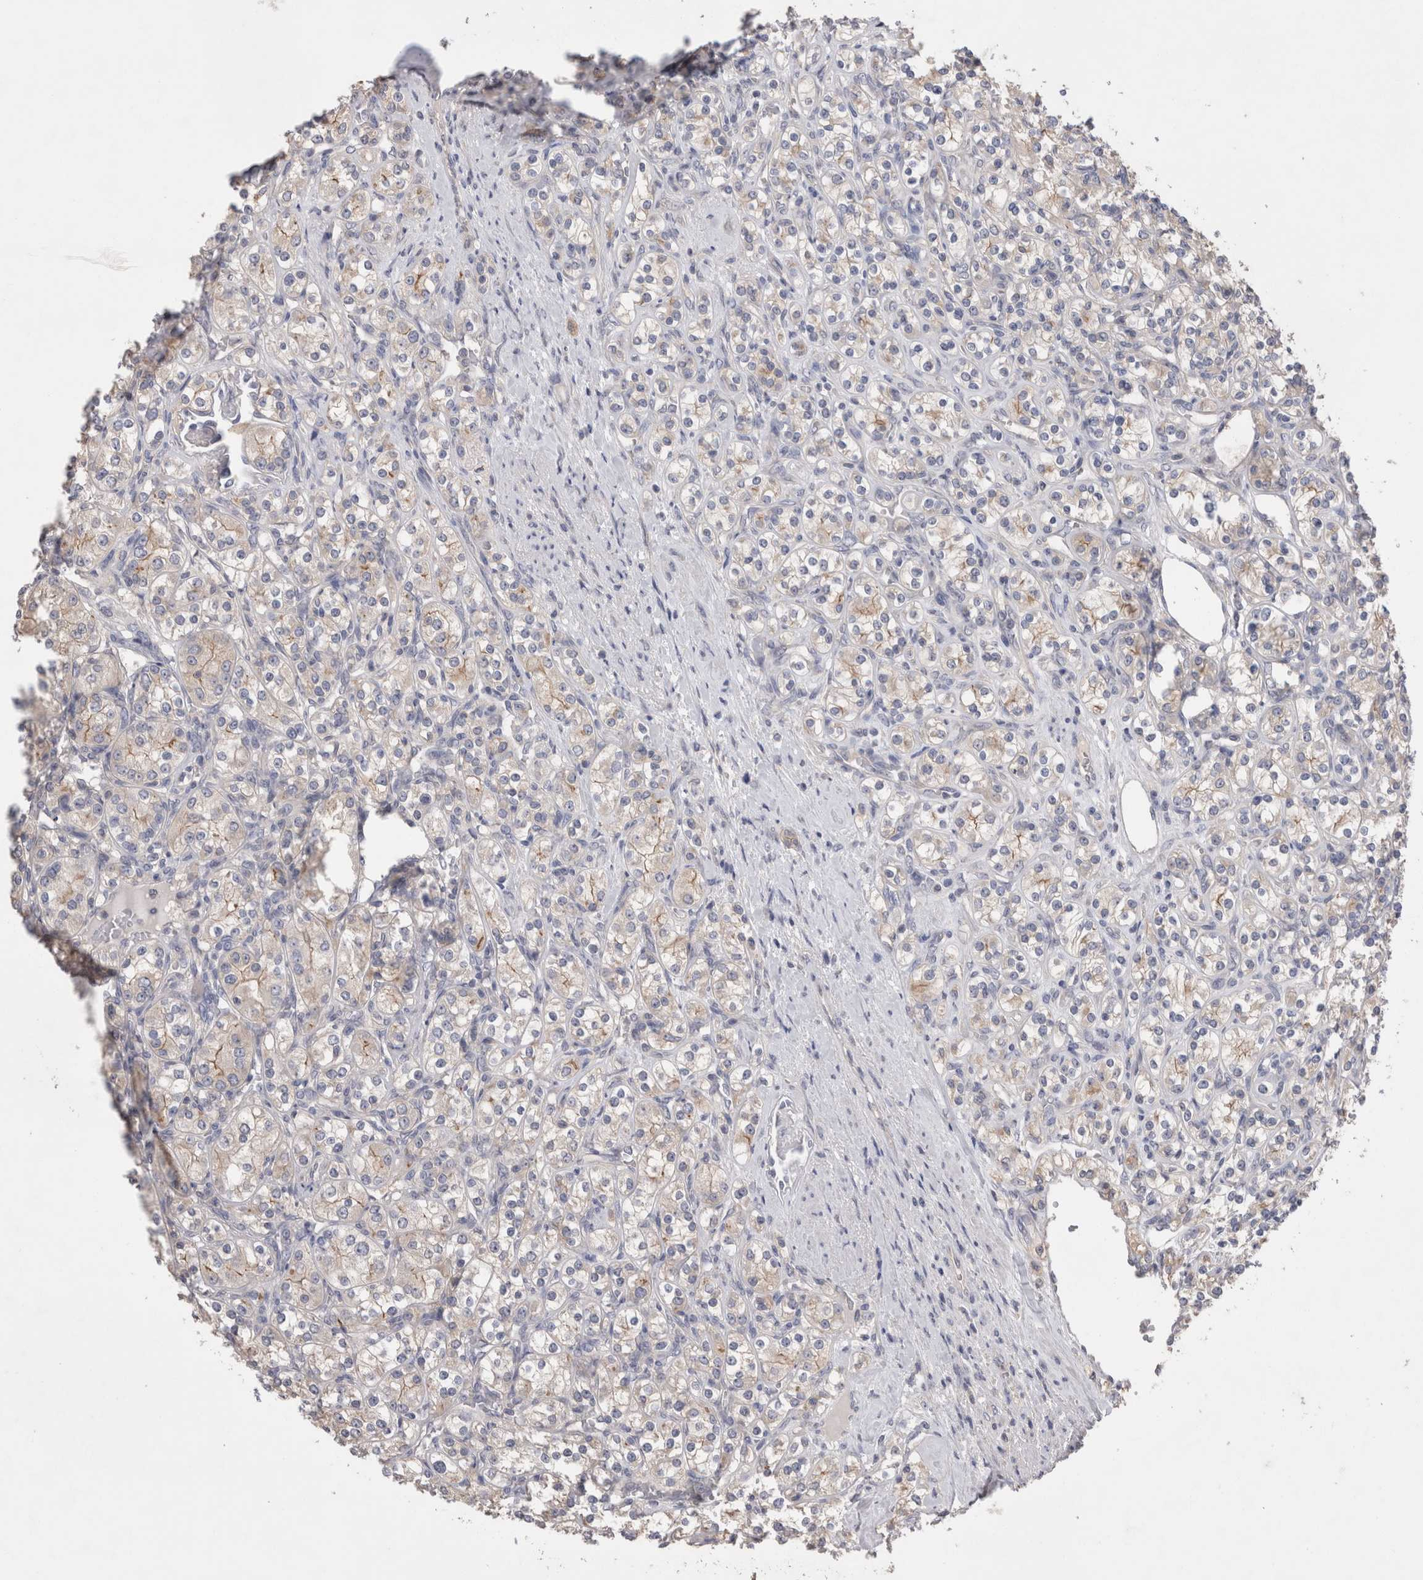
{"staining": {"intensity": "weak", "quantity": "<25%", "location": "cytoplasmic/membranous"}, "tissue": "renal cancer", "cell_type": "Tumor cells", "image_type": "cancer", "snomed": [{"axis": "morphology", "description": "Adenocarcinoma, NOS"}, {"axis": "topography", "description": "Kidney"}], "caption": "Tumor cells show no significant protein positivity in adenocarcinoma (renal).", "gene": "OTOR", "patient": {"sex": "male", "age": 77}}